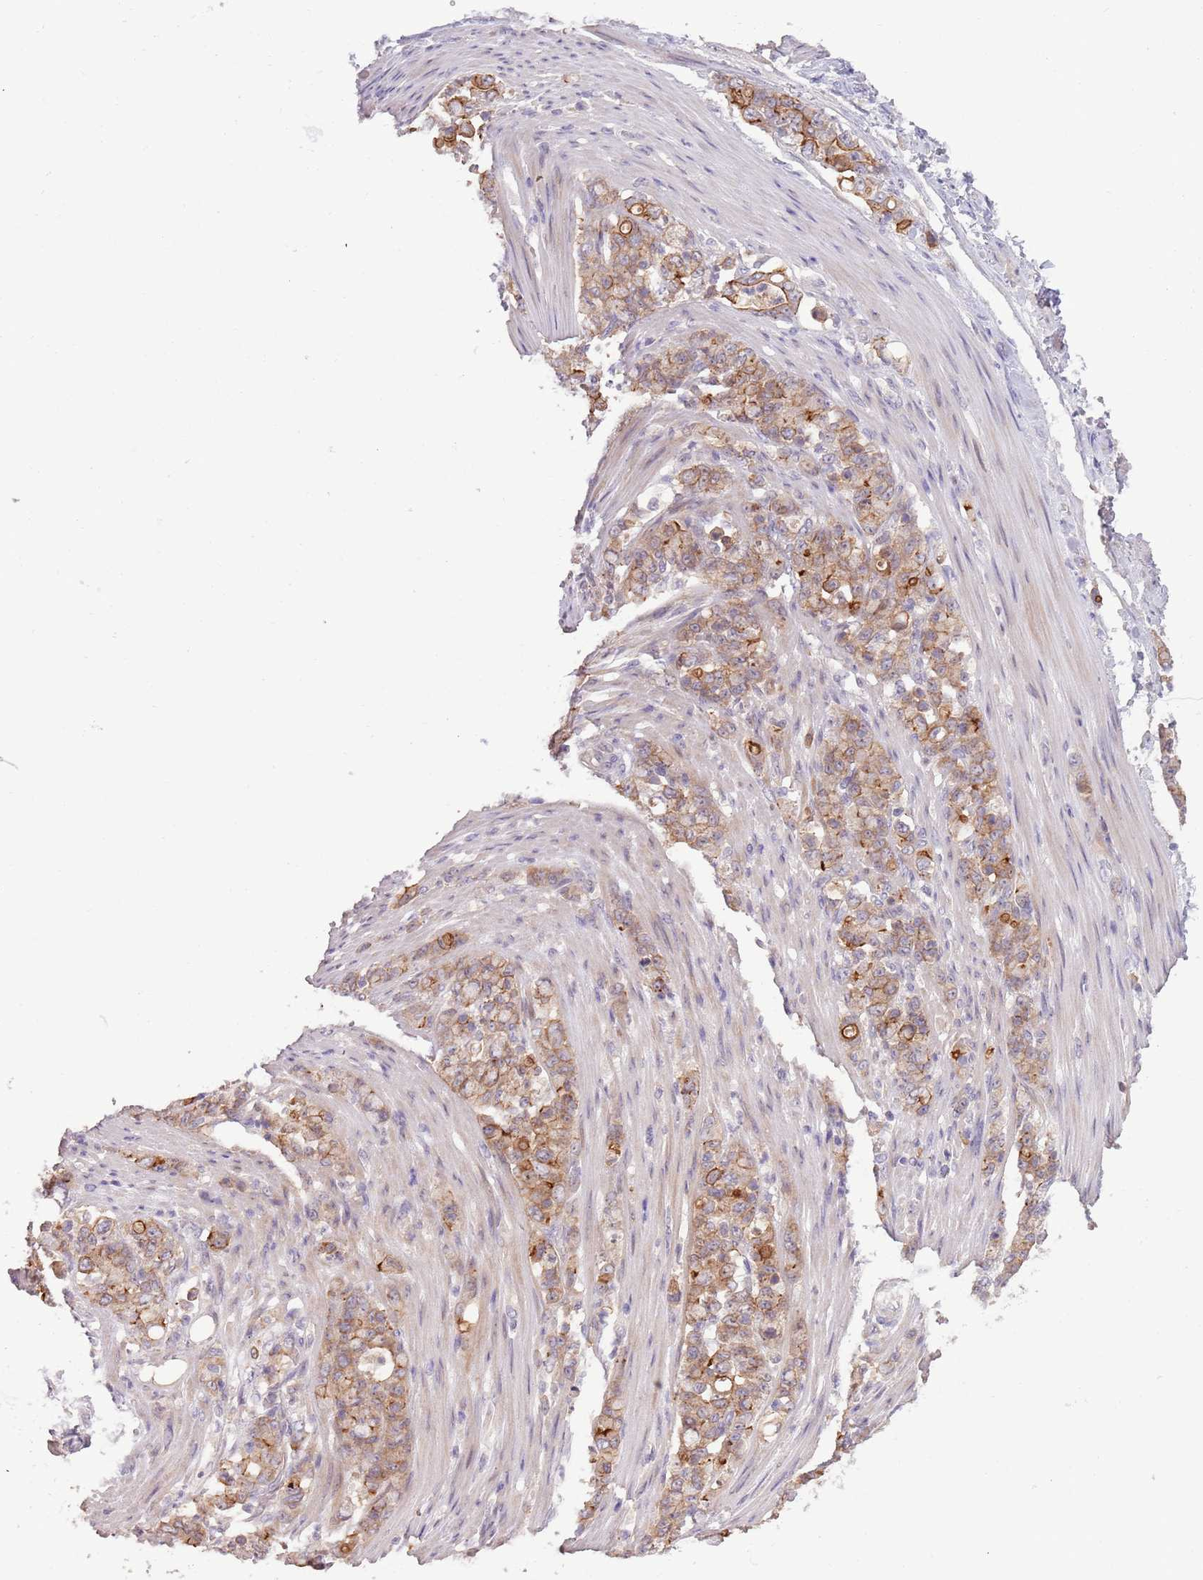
{"staining": {"intensity": "moderate", "quantity": ">75%", "location": "cytoplasmic/membranous"}, "tissue": "stomach cancer", "cell_type": "Tumor cells", "image_type": "cancer", "snomed": [{"axis": "morphology", "description": "Normal tissue, NOS"}, {"axis": "morphology", "description": "Adenocarcinoma, NOS"}, {"axis": "topography", "description": "Stomach"}], "caption": "Tumor cells display moderate cytoplasmic/membranous positivity in about >75% of cells in stomach adenocarcinoma. The protein of interest is stained brown, and the nuclei are stained in blue (DAB IHC with brightfield microscopy, high magnification).", "gene": "SHROOM3", "patient": {"sex": "female", "age": 79}}